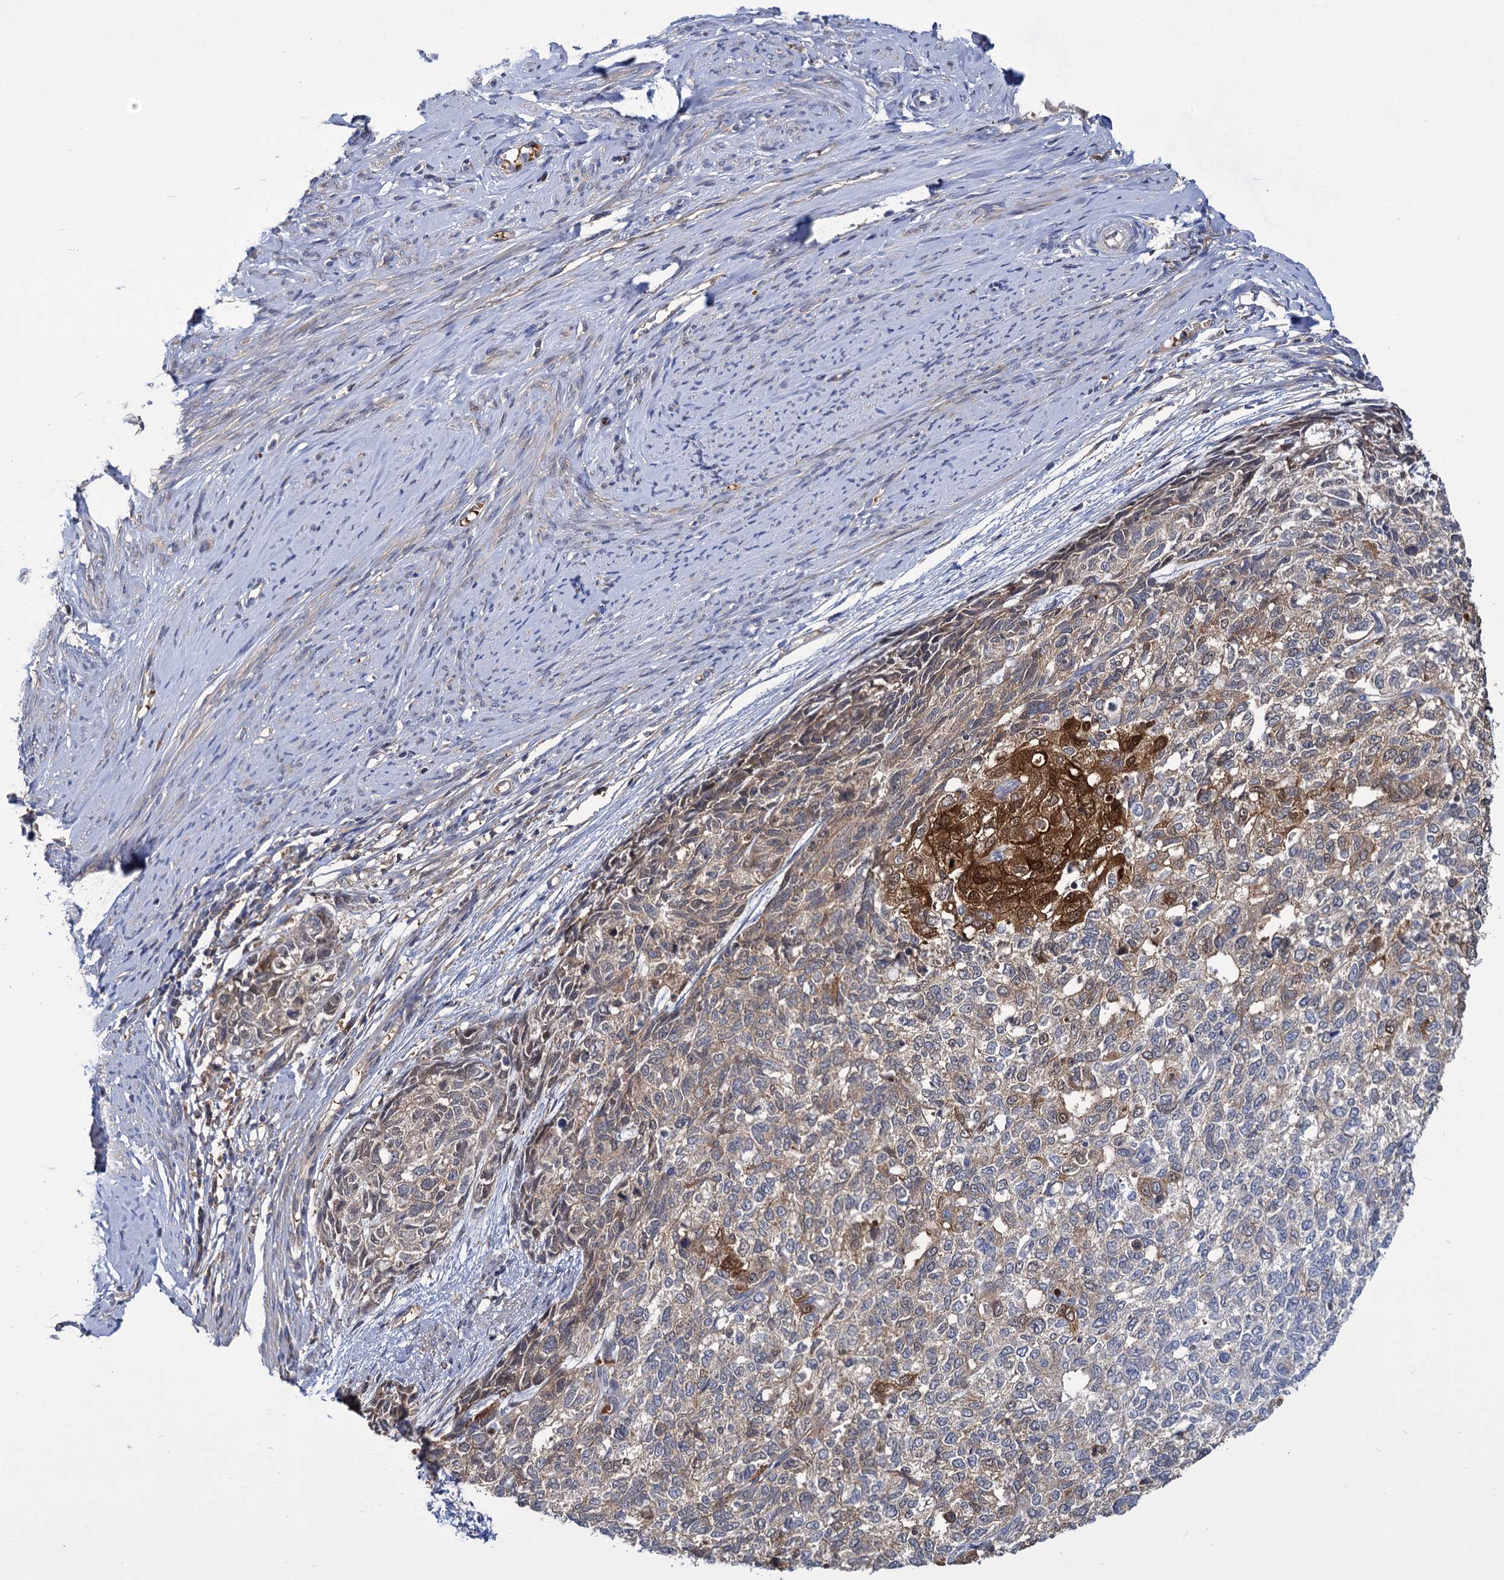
{"staining": {"intensity": "strong", "quantity": "<25%", "location": "cytoplasmic/membranous"}, "tissue": "cervical cancer", "cell_type": "Tumor cells", "image_type": "cancer", "snomed": [{"axis": "morphology", "description": "Squamous cell carcinoma, NOS"}, {"axis": "topography", "description": "Cervix"}], "caption": "Tumor cells show medium levels of strong cytoplasmic/membranous staining in about <25% of cells in human cervical cancer.", "gene": "GCLC", "patient": {"sex": "female", "age": 63}}